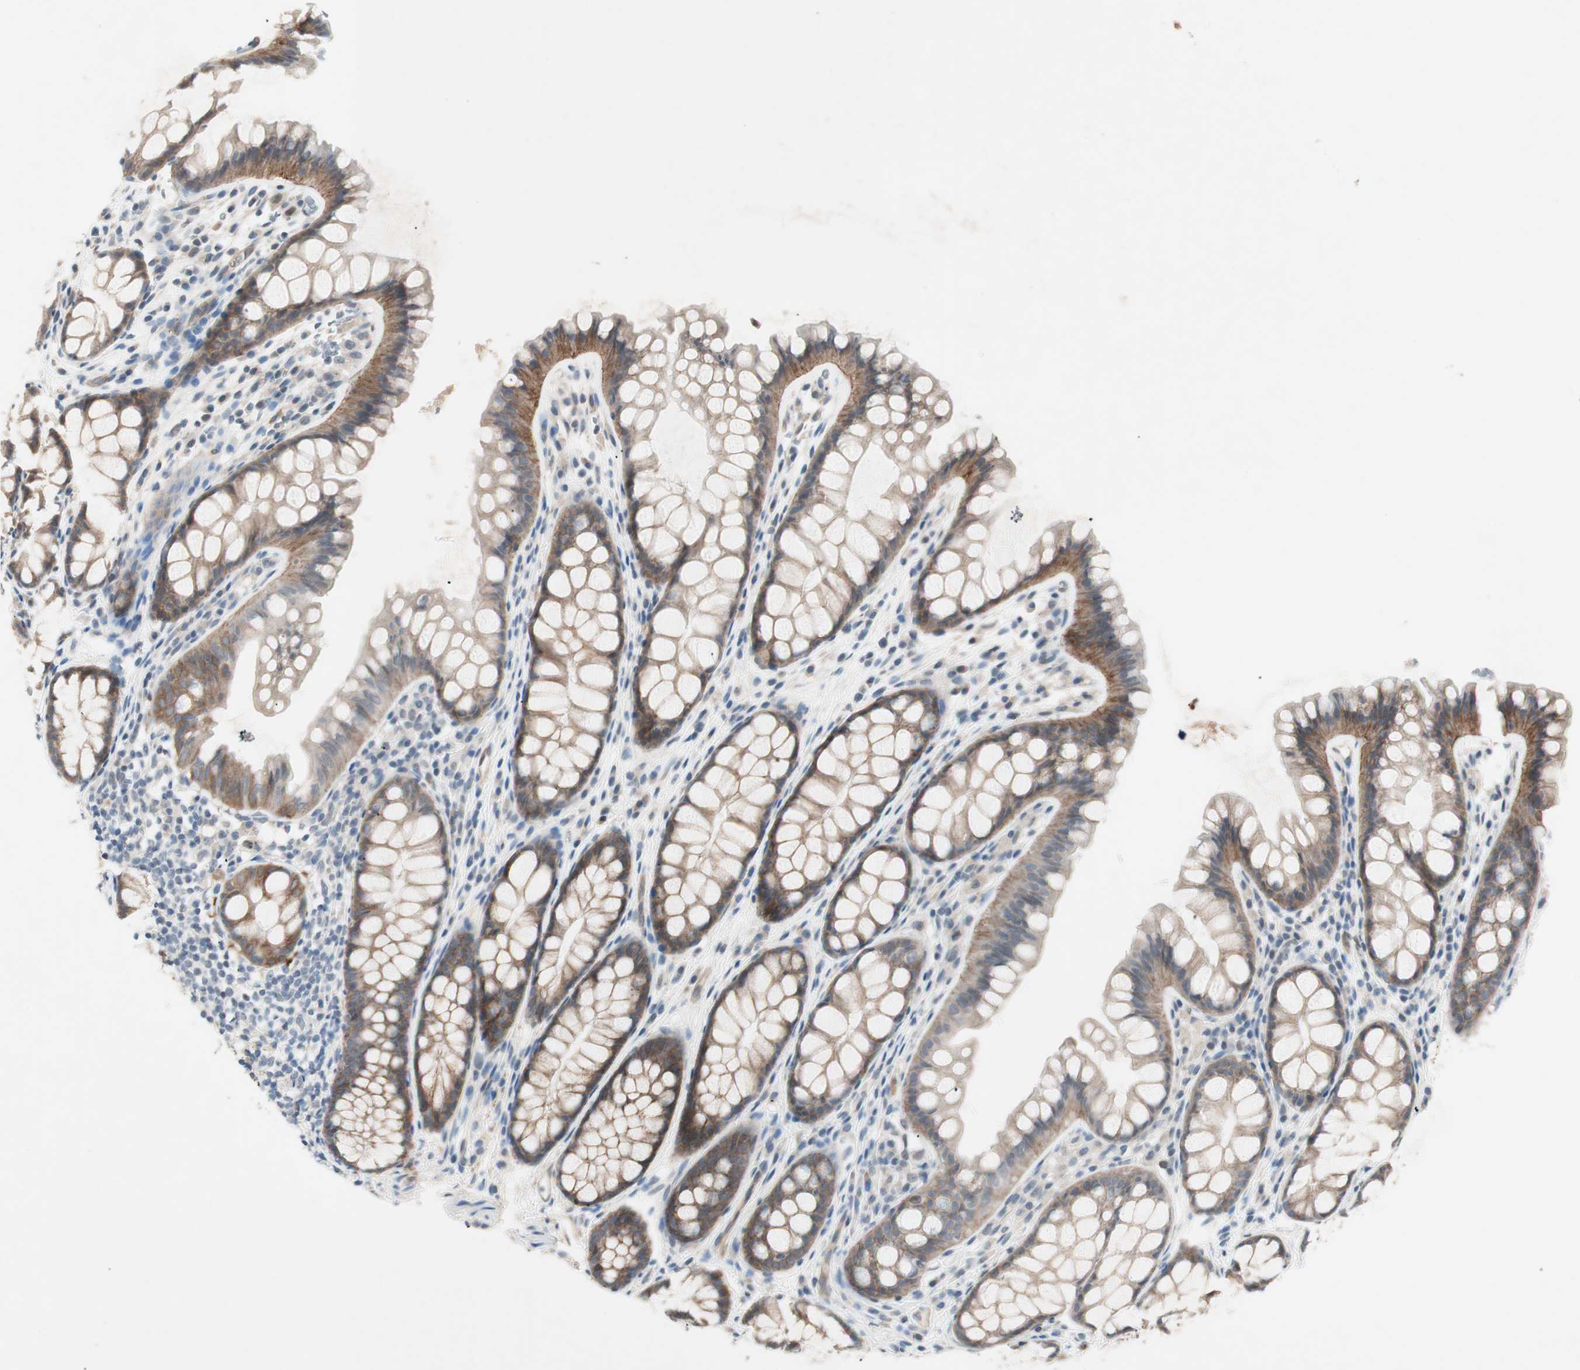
{"staining": {"intensity": "weak", "quantity": ">75%", "location": "cytoplasmic/membranous"}, "tissue": "colon", "cell_type": "Endothelial cells", "image_type": "normal", "snomed": [{"axis": "morphology", "description": "Normal tissue, NOS"}, {"axis": "topography", "description": "Colon"}], "caption": "Immunohistochemical staining of normal human colon demonstrates low levels of weak cytoplasmic/membranous positivity in approximately >75% of endothelial cells.", "gene": "ITGB4", "patient": {"sex": "female", "age": 55}}